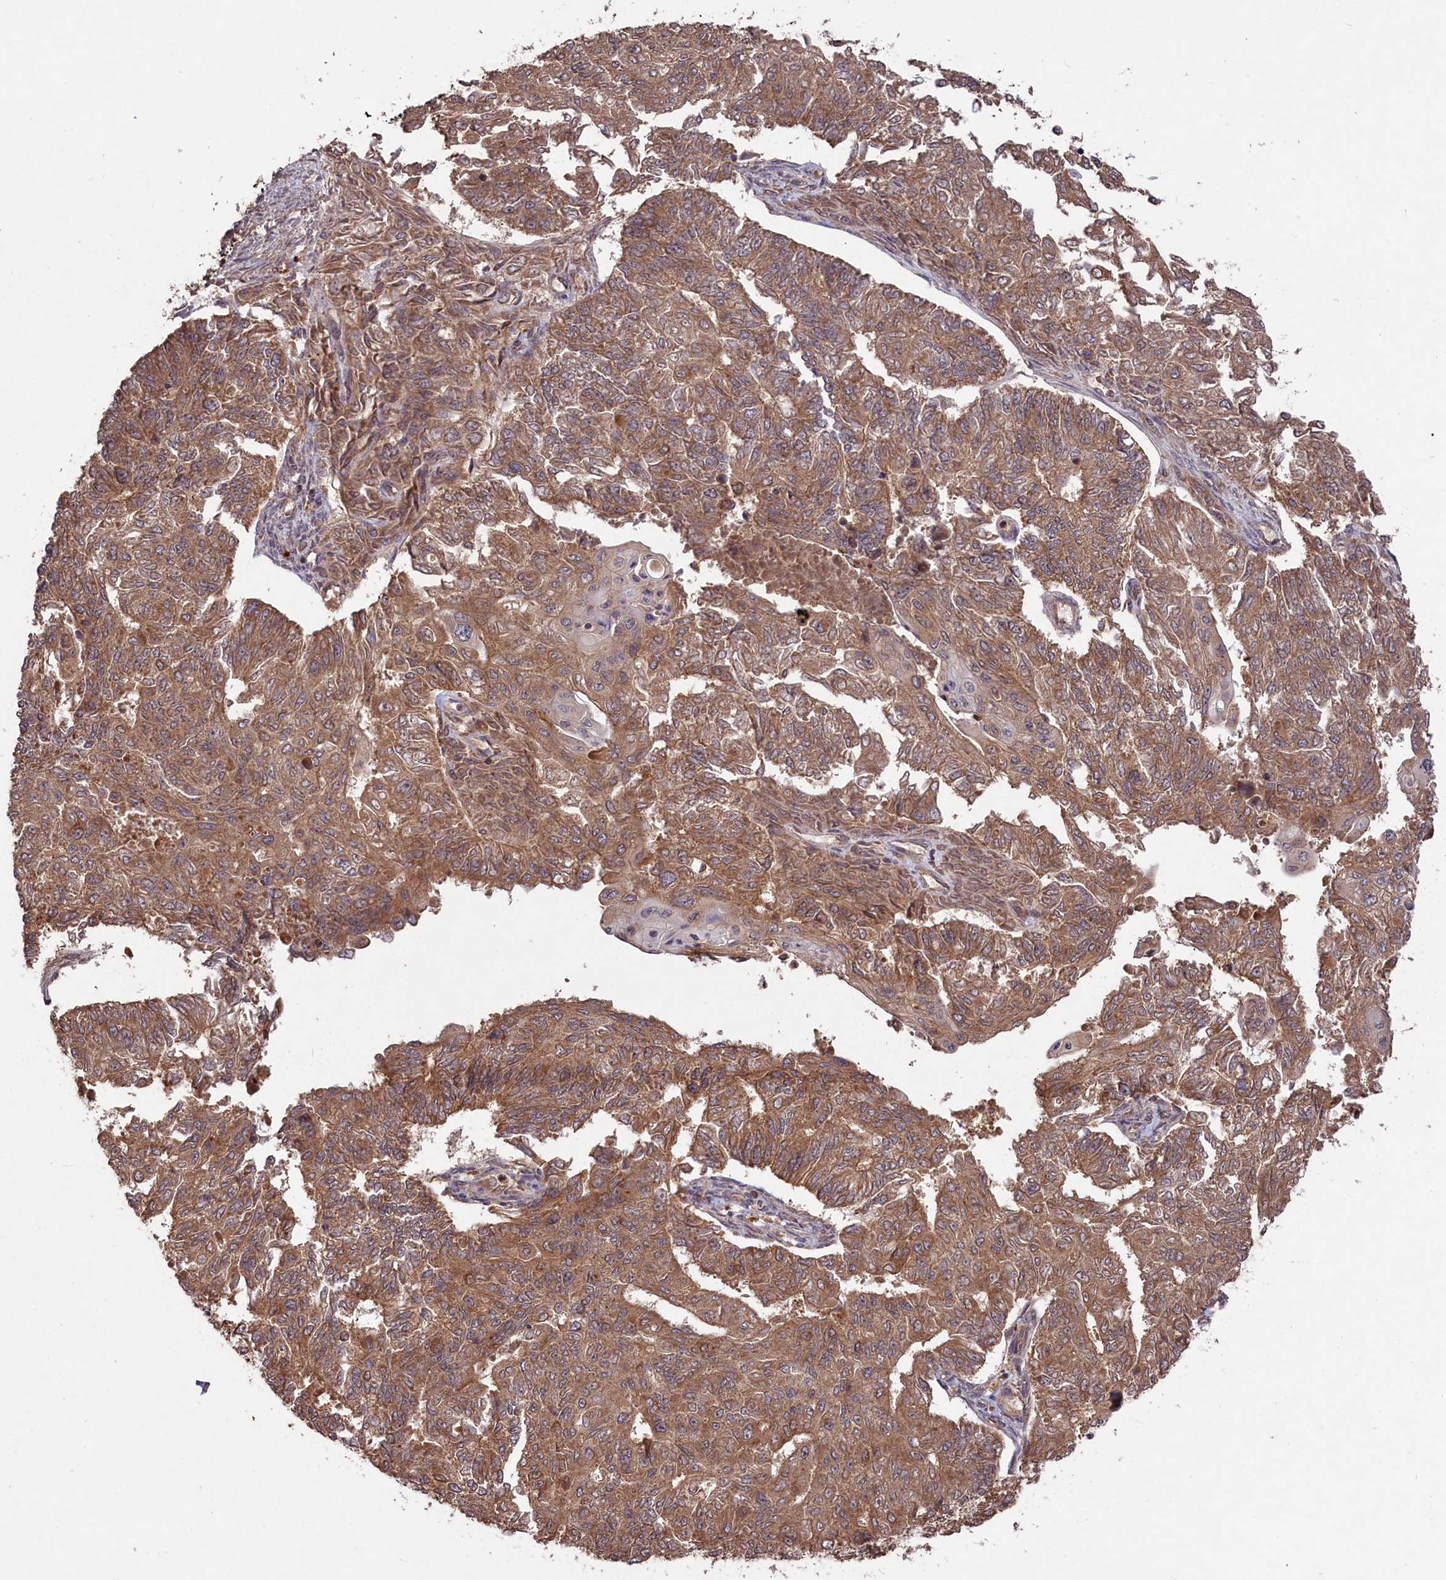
{"staining": {"intensity": "moderate", "quantity": ">75%", "location": "cytoplasmic/membranous"}, "tissue": "endometrial cancer", "cell_type": "Tumor cells", "image_type": "cancer", "snomed": [{"axis": "morphology", "description": "Adenocarcinoma, NOS"}, {"axis": "topography", "description": "Endometrium"}], "caption": "Adenocarcinoma (endometrial) stained with a brown dye exhibits moderate cytoplasmic/membranous positive staining in approximately >75% of tumor cells.", "gene": "CHAC1", "patient": {"sex": "female", "age": 32}}